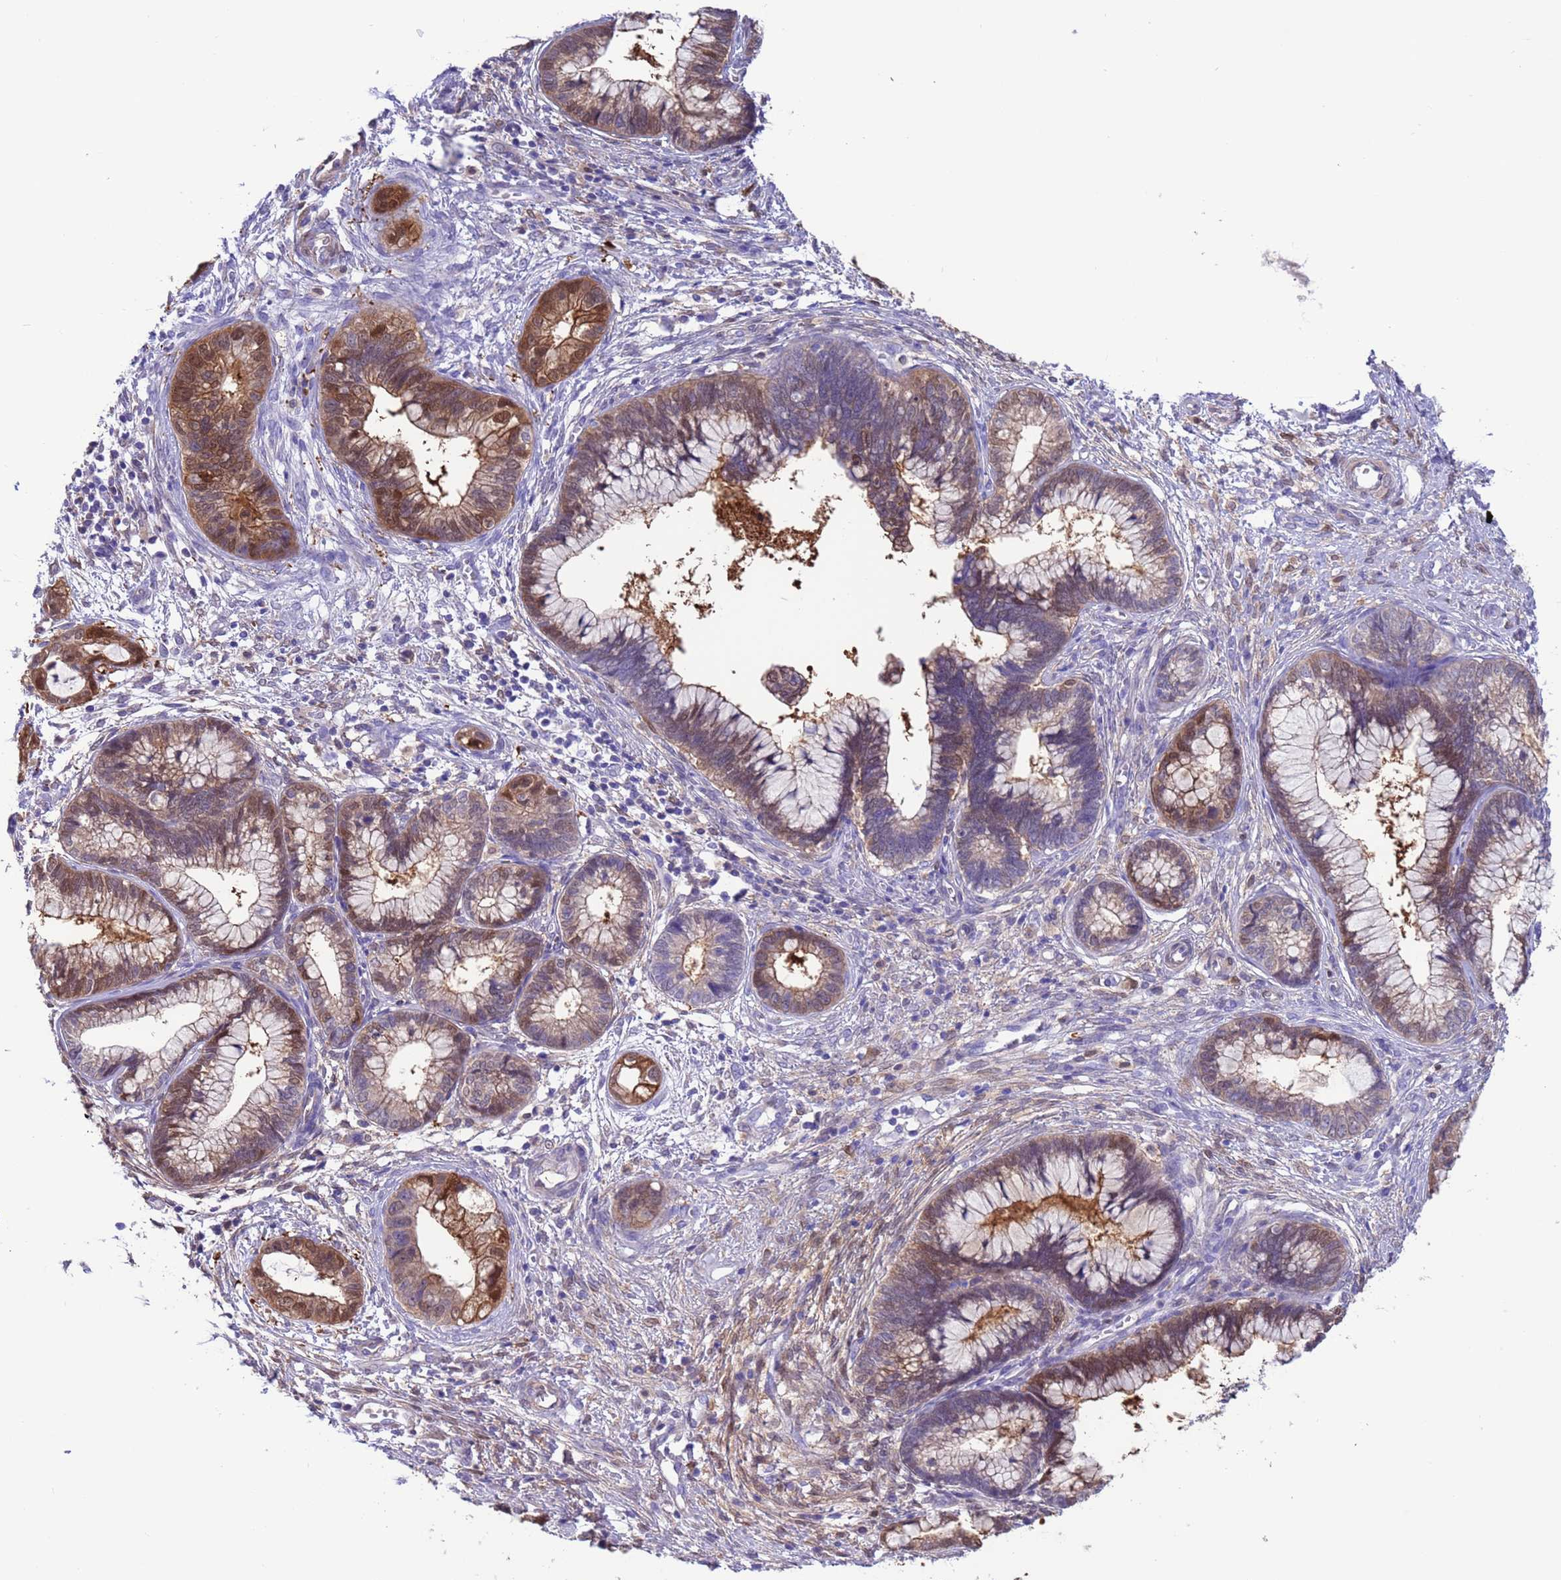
{"staining": {"intensity": "moderate", "quantity": ">75%", "location": "cytoplasmic/membranous,nuclear"}, "tissue": "cervical cancer", "cell_type": "Tumor cells", "image_type": "cancer", "snomed": [{"axis": "morphology", "description": "Adenocarcinoma, NOS"}, {"axis": "topography", "description": "Cervix"}], "caption": "DAB (3,3'-diaminobenzidine) immunohistochemical staining of adenocarcinoma (cervical) exhibits moderate cytoplasmic/membranous and nuclear protein positivity in approximately >75% of tumor cells. Immunohistochemistry (ihc) stains the protein in brown and the nuclei are stained blue.", "gene": "C6orf47", "patient": {"sex": "female", "age": 44}}